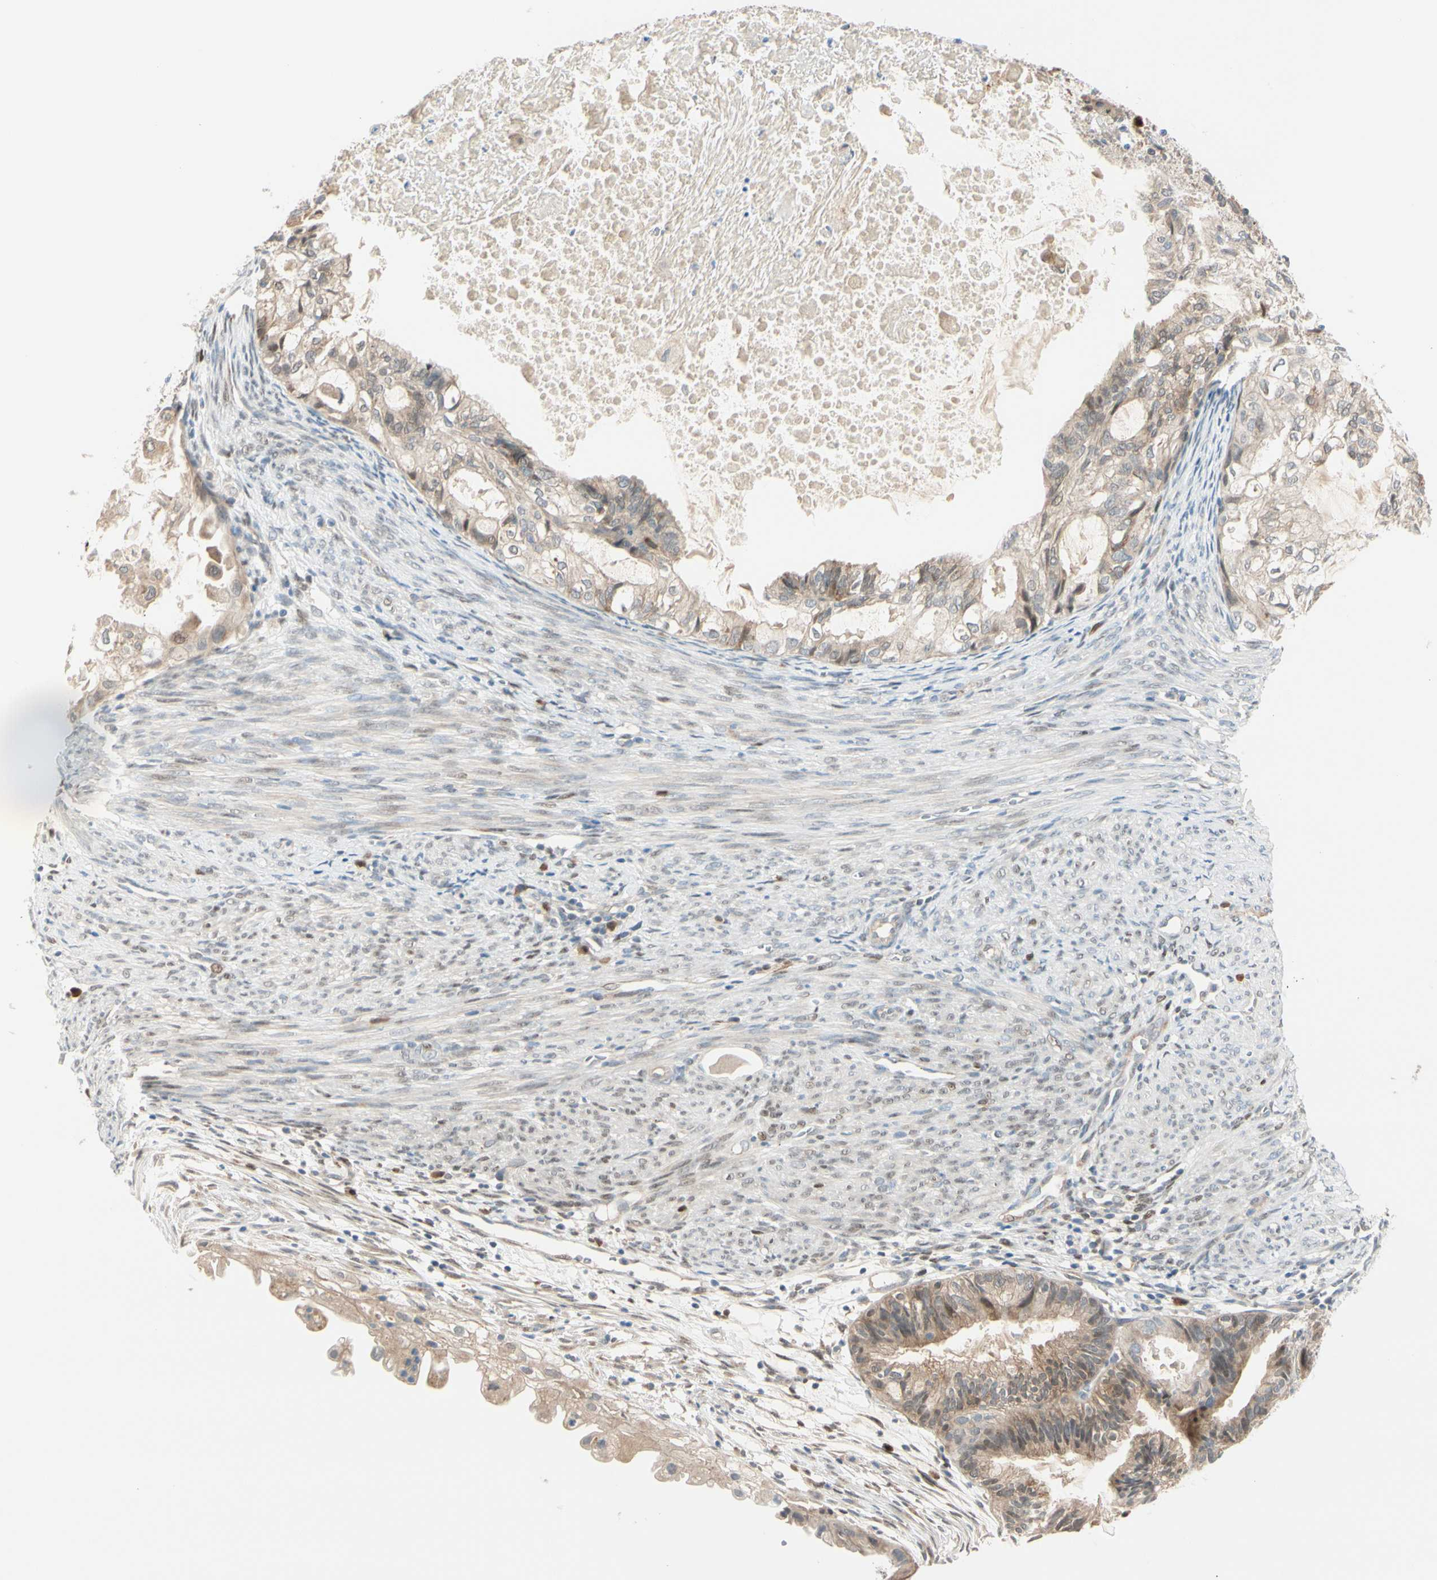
{"staining": {"intensity": "weak", "quantity": ">75%", "location": "cytoplasmic/membranous"}, "tissue": "cervical cancer", "cell_type": "Tumor cells", "image_type": "cancer", "snomed": [{"axis": "morphology", "description": "Normal tissue, NOS"}, {"axis": "morphology", "description": "Adenocarcinoma, NOS"}, {"axis": "topography", "description": "Cervix"}, {"axis": "topography", "description": "Endometrium"}], "caption": "The histopathology image displays staining of cervical adenocarcinoma, revealing weak cytoplasmic/membranous protein expression (brown color) within tumor cells.", "gene": "PTTG1", "patient": {"sex": "female", "age": 86}}